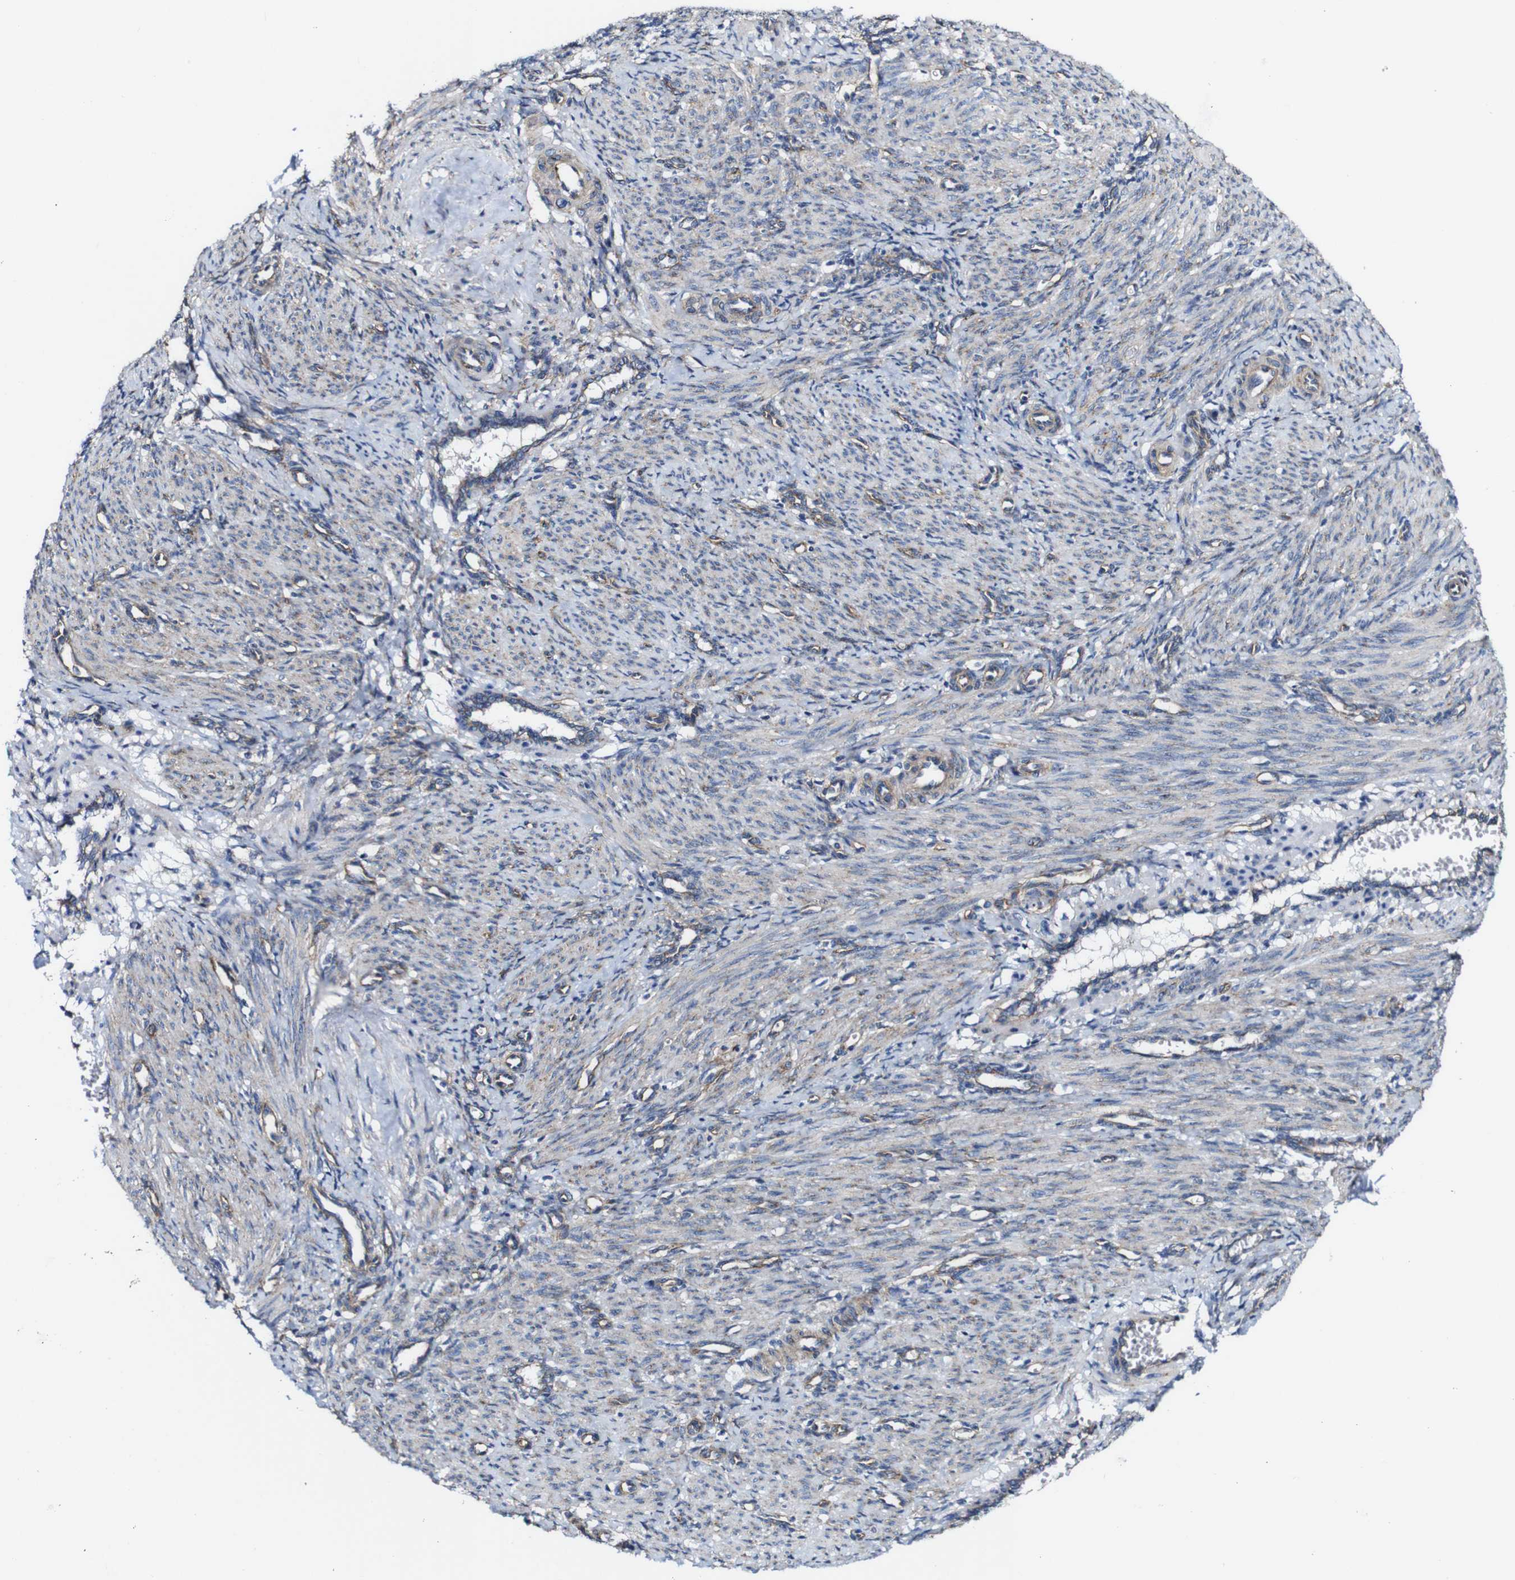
{"staining": {"intensity": "moderate", "quantity": "25%-75%", "location": "cytoplasmic/membranous"}, "tissue": "smooth muscle", "cell_type": "Smooth muscle cells", "image_type": "normal", "snomed": [{"axis": "morphology", "description": "Normal tissue, NOS"}, {"axis": "topography", "description": "Endometrium"}], "caption": "Immunohistochemistry histopathology image of benign smooth muscle: smooth muscle stained using immunohistochemistry shows medium levels of moderate protein expression localized specifically in the cytoplasmic/membranous of smooth muscle cells, appearing as a cytoplasmic/membranous brown color.", "gene": "CSF1R", "patient": {"sex": "female", "age": 33}}